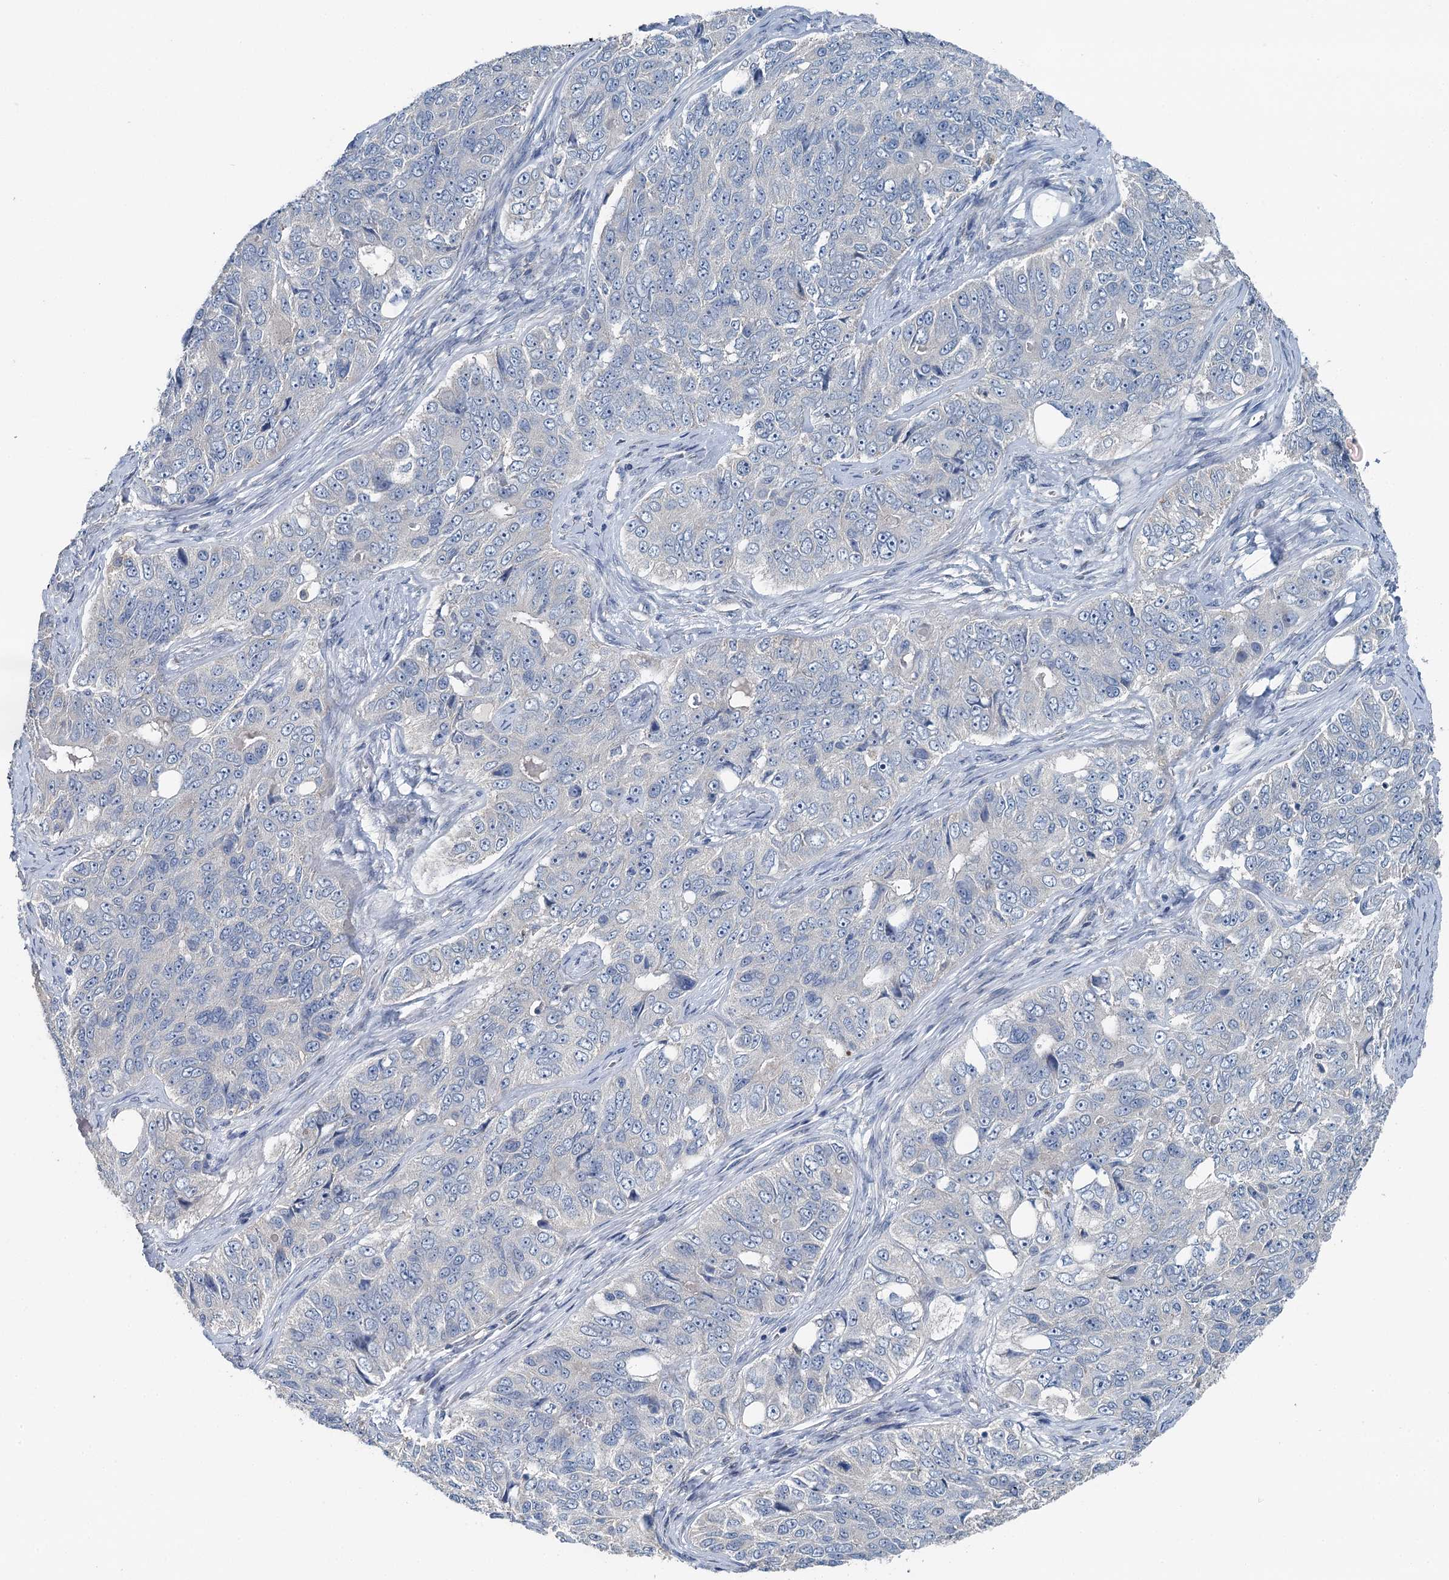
{"staining": {"intensity": "negative", "quantity": "none", "location": "none"}, "tissue": "ovarian cancer", "cell_type": "Tumor cells", "image_type": "cancer", "snomed": [{"axis": "morphology", "description": "Carcinoma, endometroid"}, {"axis": "topography", "description": "Ovary"}], "caption": "Tumor cells show no significant expression in ovarian cancer. The staining is performed using DAB brown chromogen with nuclei counter-stained in using hematoxylin.", "gene": "C6orf120", "patient": {"sex": "female", "age": 51}}